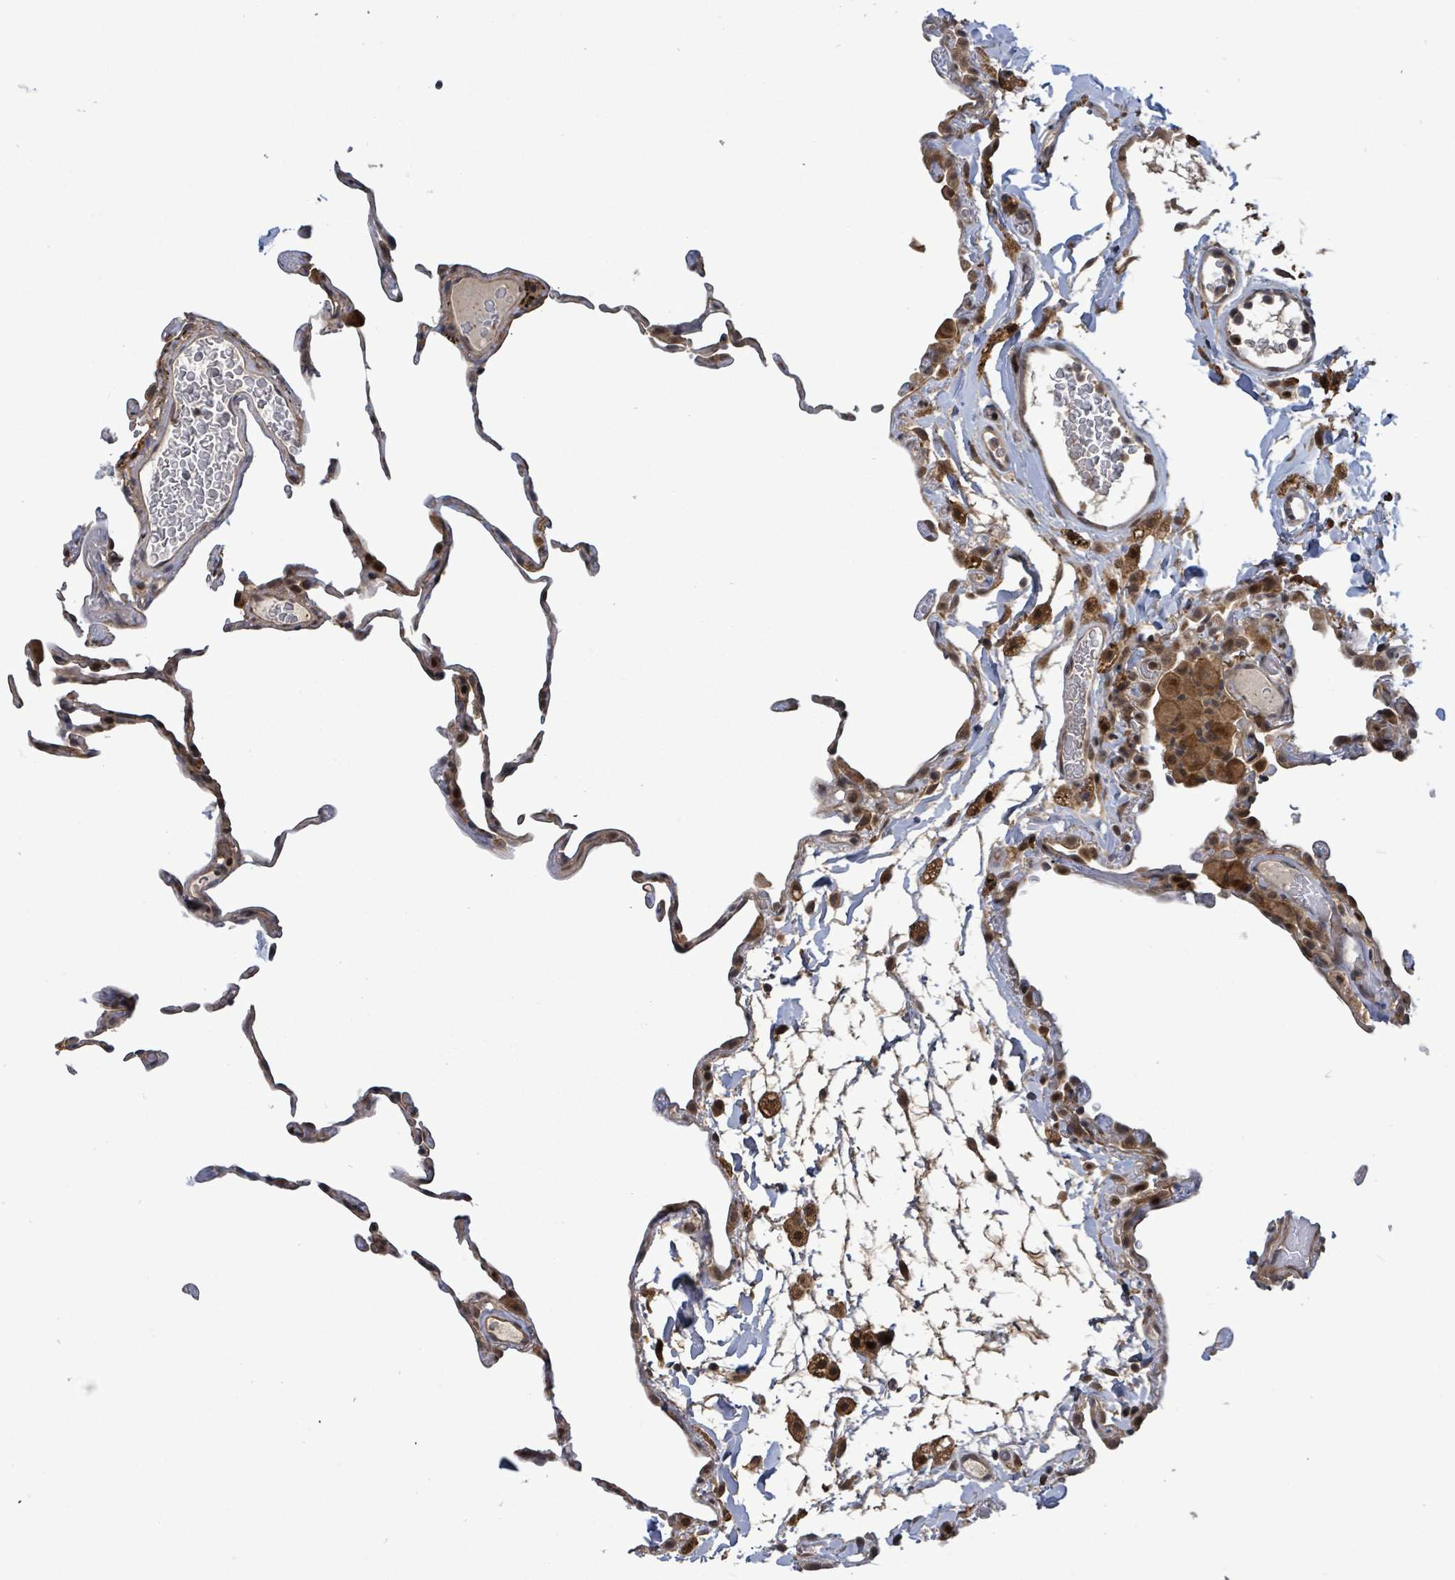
{"staining": {"intensity": "moderate", "quantity": "25%-75%", "location": "cytoplasmic/membranous,nuclear"}, "tissue": "lung", "cell_type": "Alveolar cells", "image_type": "normal", "snomed": [{"axis": "morphology", "description": "Normal tissue, NOS"}, {"axis": "topography", "description": "Lung"}], "caption": "Immunohistochemistry staining of unremarkable lung, which reveals medium levels of moderate cytoplasmic/membranous,nuclear positivity in approximately 25%-75% of alveolar cells indicating moderate cytoplasmic/membranous,nuclear protein positivity. The staining was performed using DAB (3,3'-diaminobenzidine) (brown) for protein detection and nuclei were counterstained in hematoxylin (blue).", "gene": "FBXO6", "patient": {"sex": "female", "age": 57}}